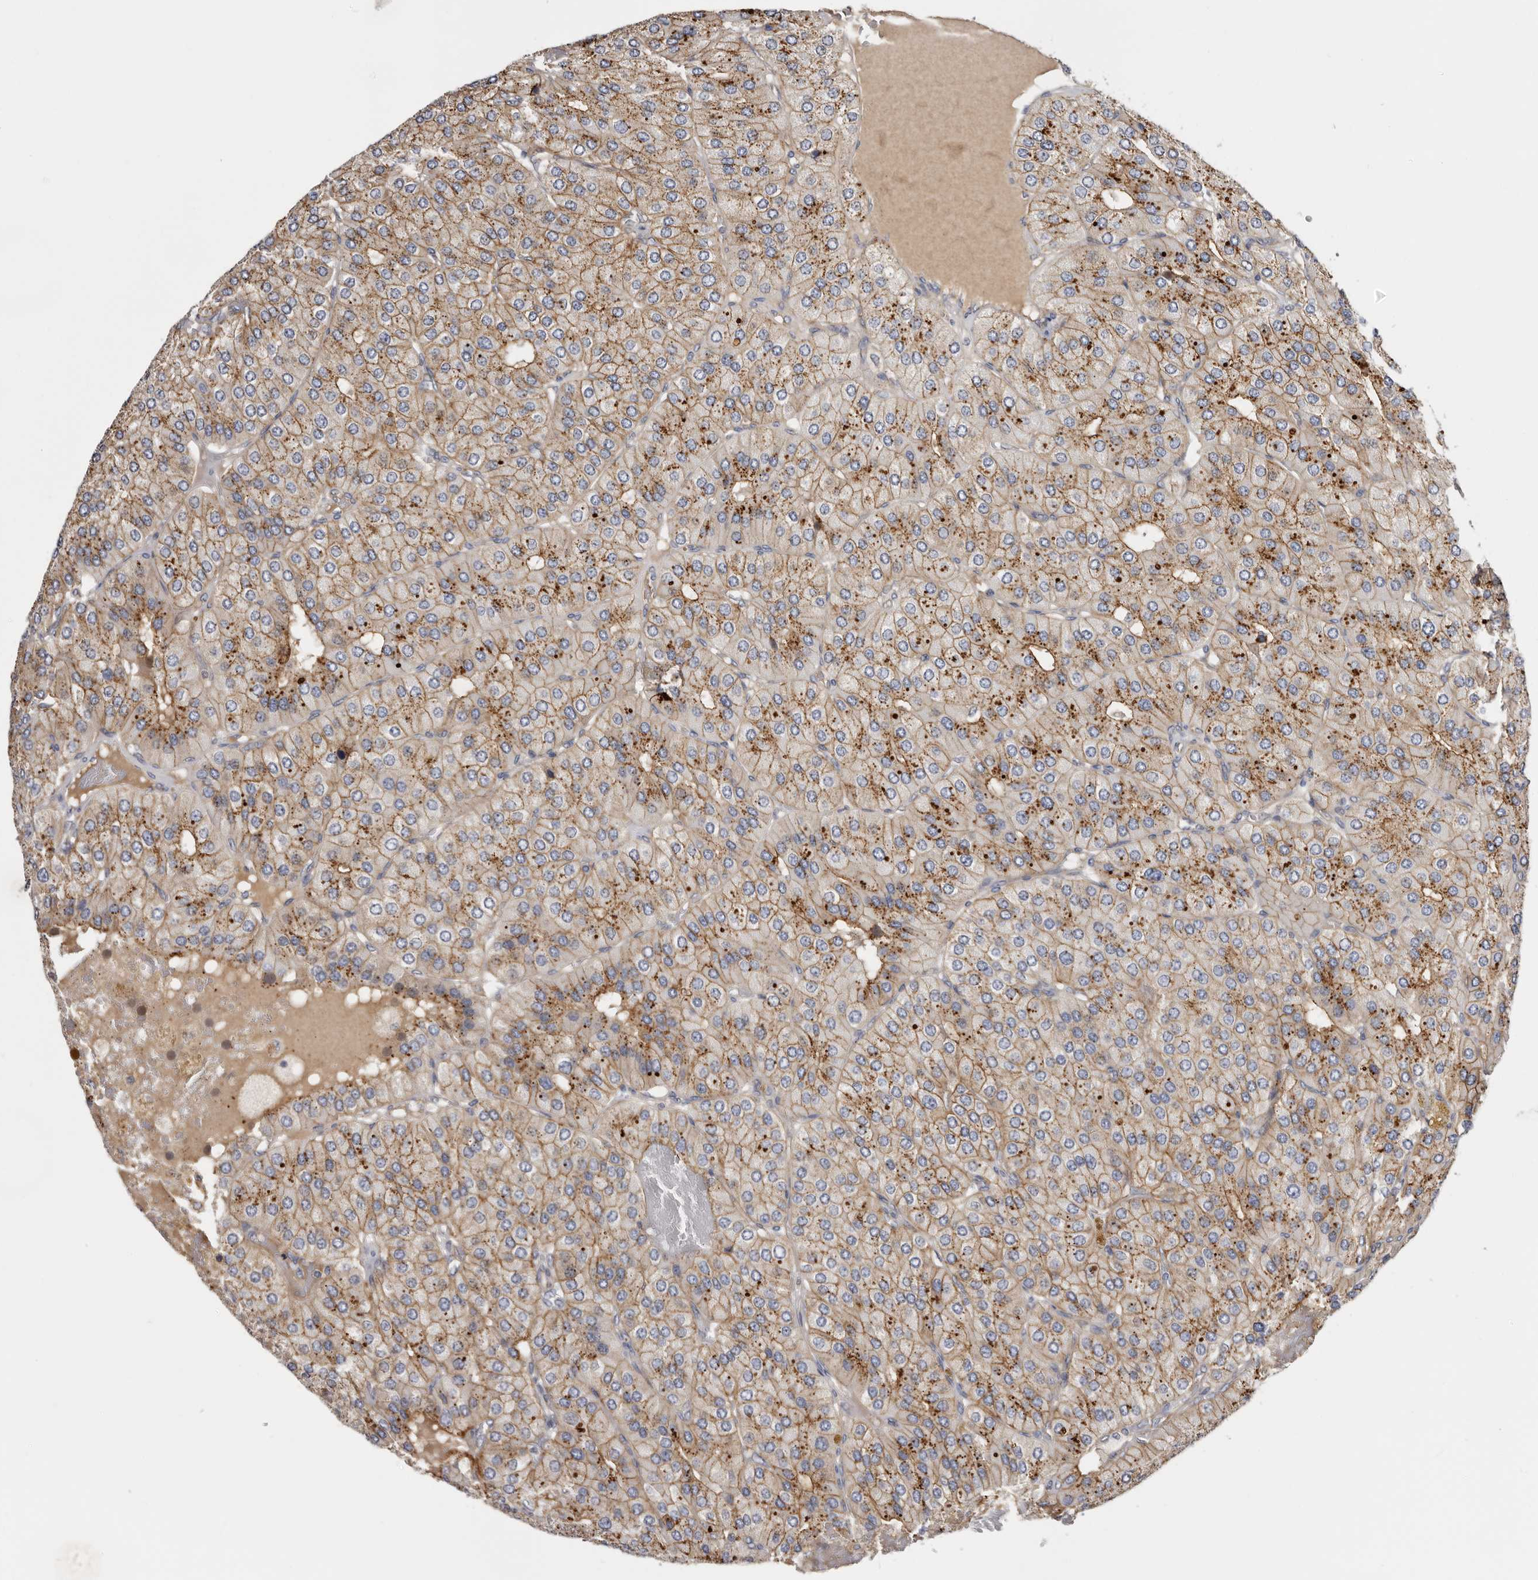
{"staining": {"intensity": "moderate", "quantity": ">75%", "location": "cytoplasmic/membranous"}, "tissue": "parathyroid gland", "cell_type": "Glandular cells", "image_type": "normal", "snomed": [{"axis": "morphology", "description": "Normal tissue, NOS"}, {"axis": "morphology", "description": "Adenoma, NOS"}, {"axis": "topography", "description": "Parathyroid gland"}], "caption": "Glandular cells display moderate cytoplasmic/membranous staining in approximately >75% of cells in benign parathyroid gland. (Brightfield microscopy of DAB IHC at high magnification).", "gene": "INKA2", "patient": {"sex": "female", "age": 86}}